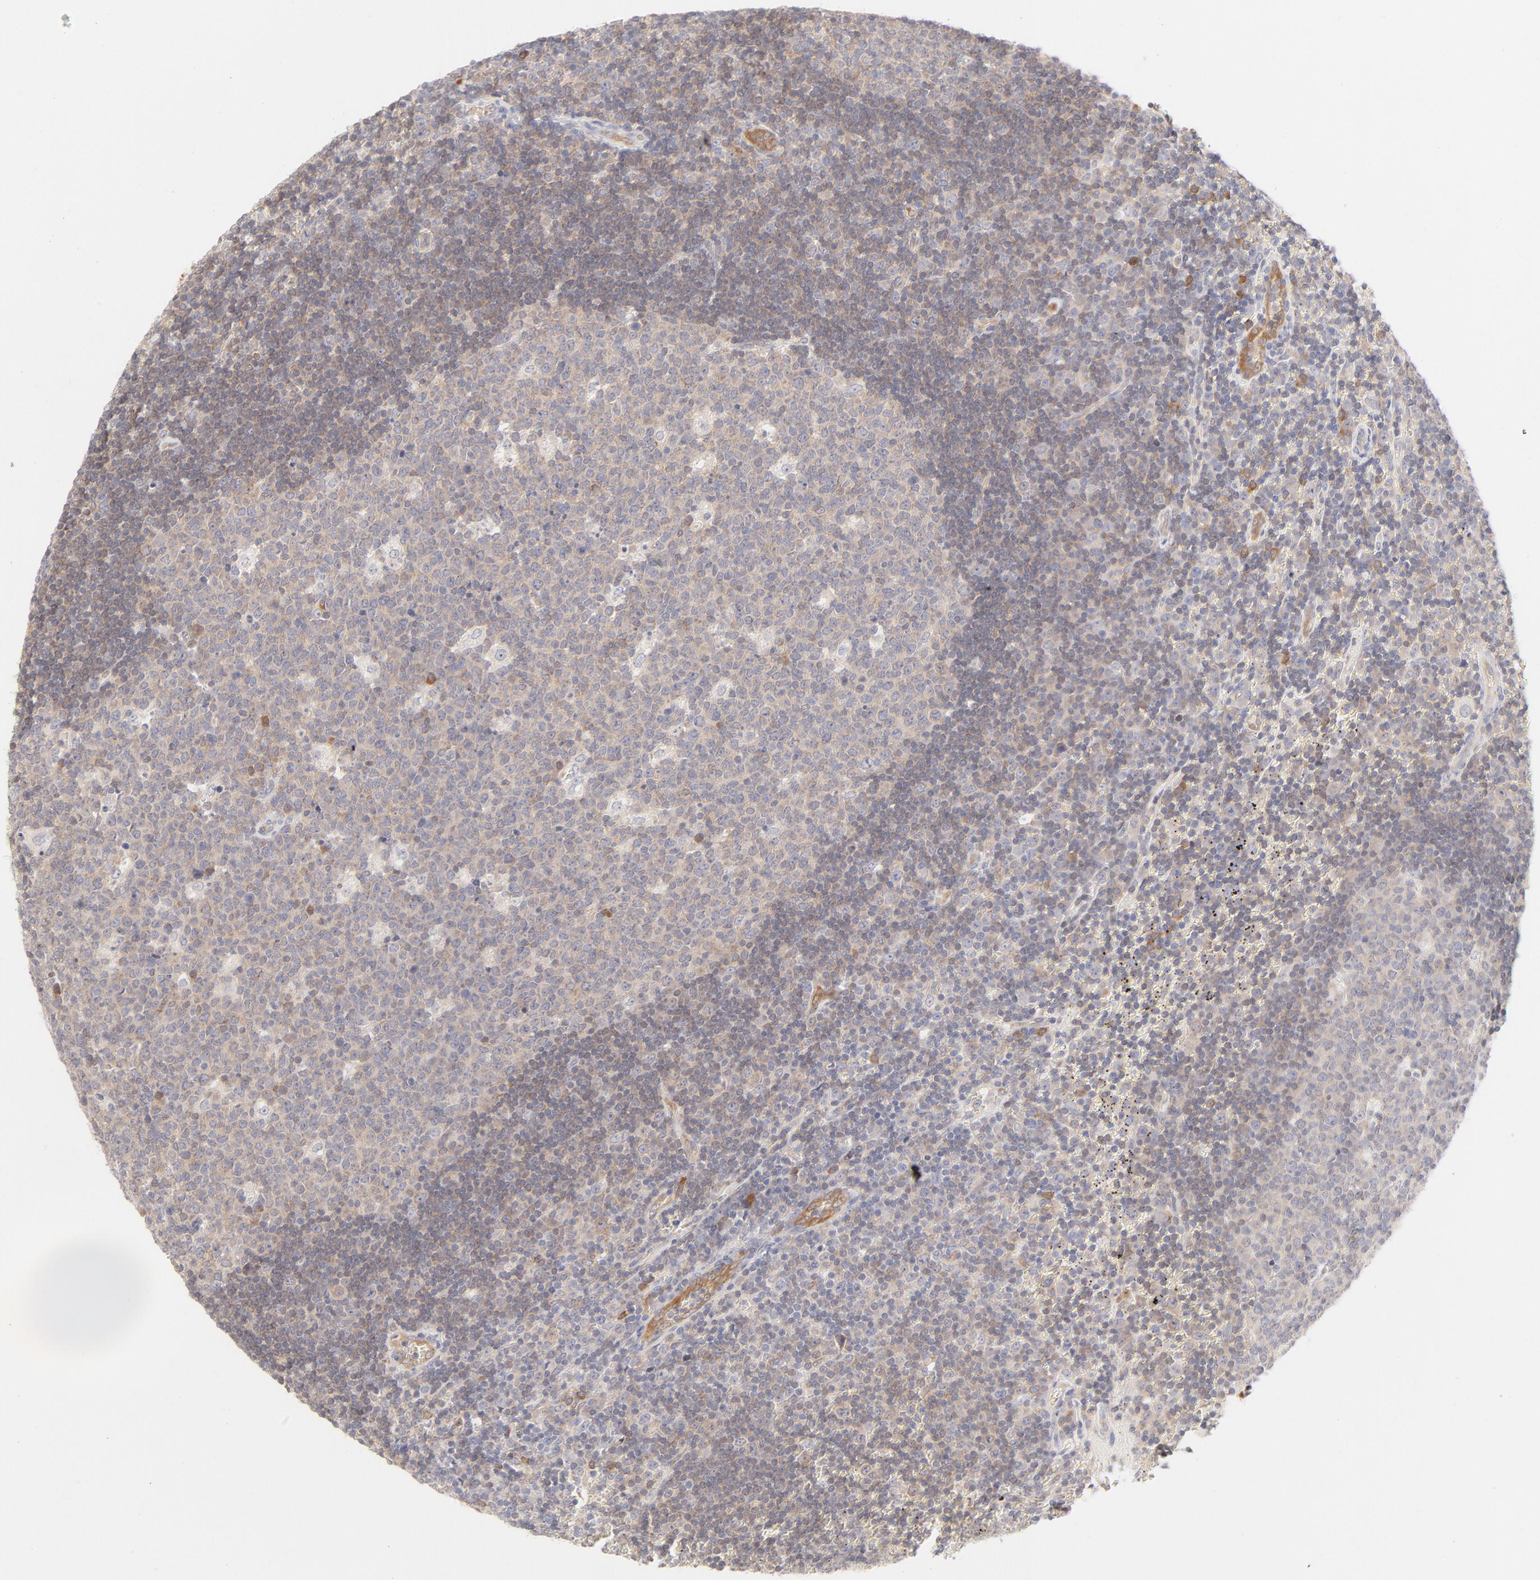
{"staining": {"intensity": "weak", "quantity": ">75%", "location": "cytoplasmic/membranous"}, "tissue": "lymph node", "cell_type": "Germinal center cells", "image_type": "normal", "snomed": [{"axis": "morphology", "description": "Normal tissue, NOS"}, {"axis": "topography", "description": "Lymph node"}, {"axis": "topography", "description": "Salivary gland"}], "caption": "Immunohistochemical staining of unremarkable lymph node shows weak cytoplasmic/membranous protein positivity in about >75% of germinal center cells.", "gene": "RPS6KA1", "patient": {"sex": "male", "age": 8}}